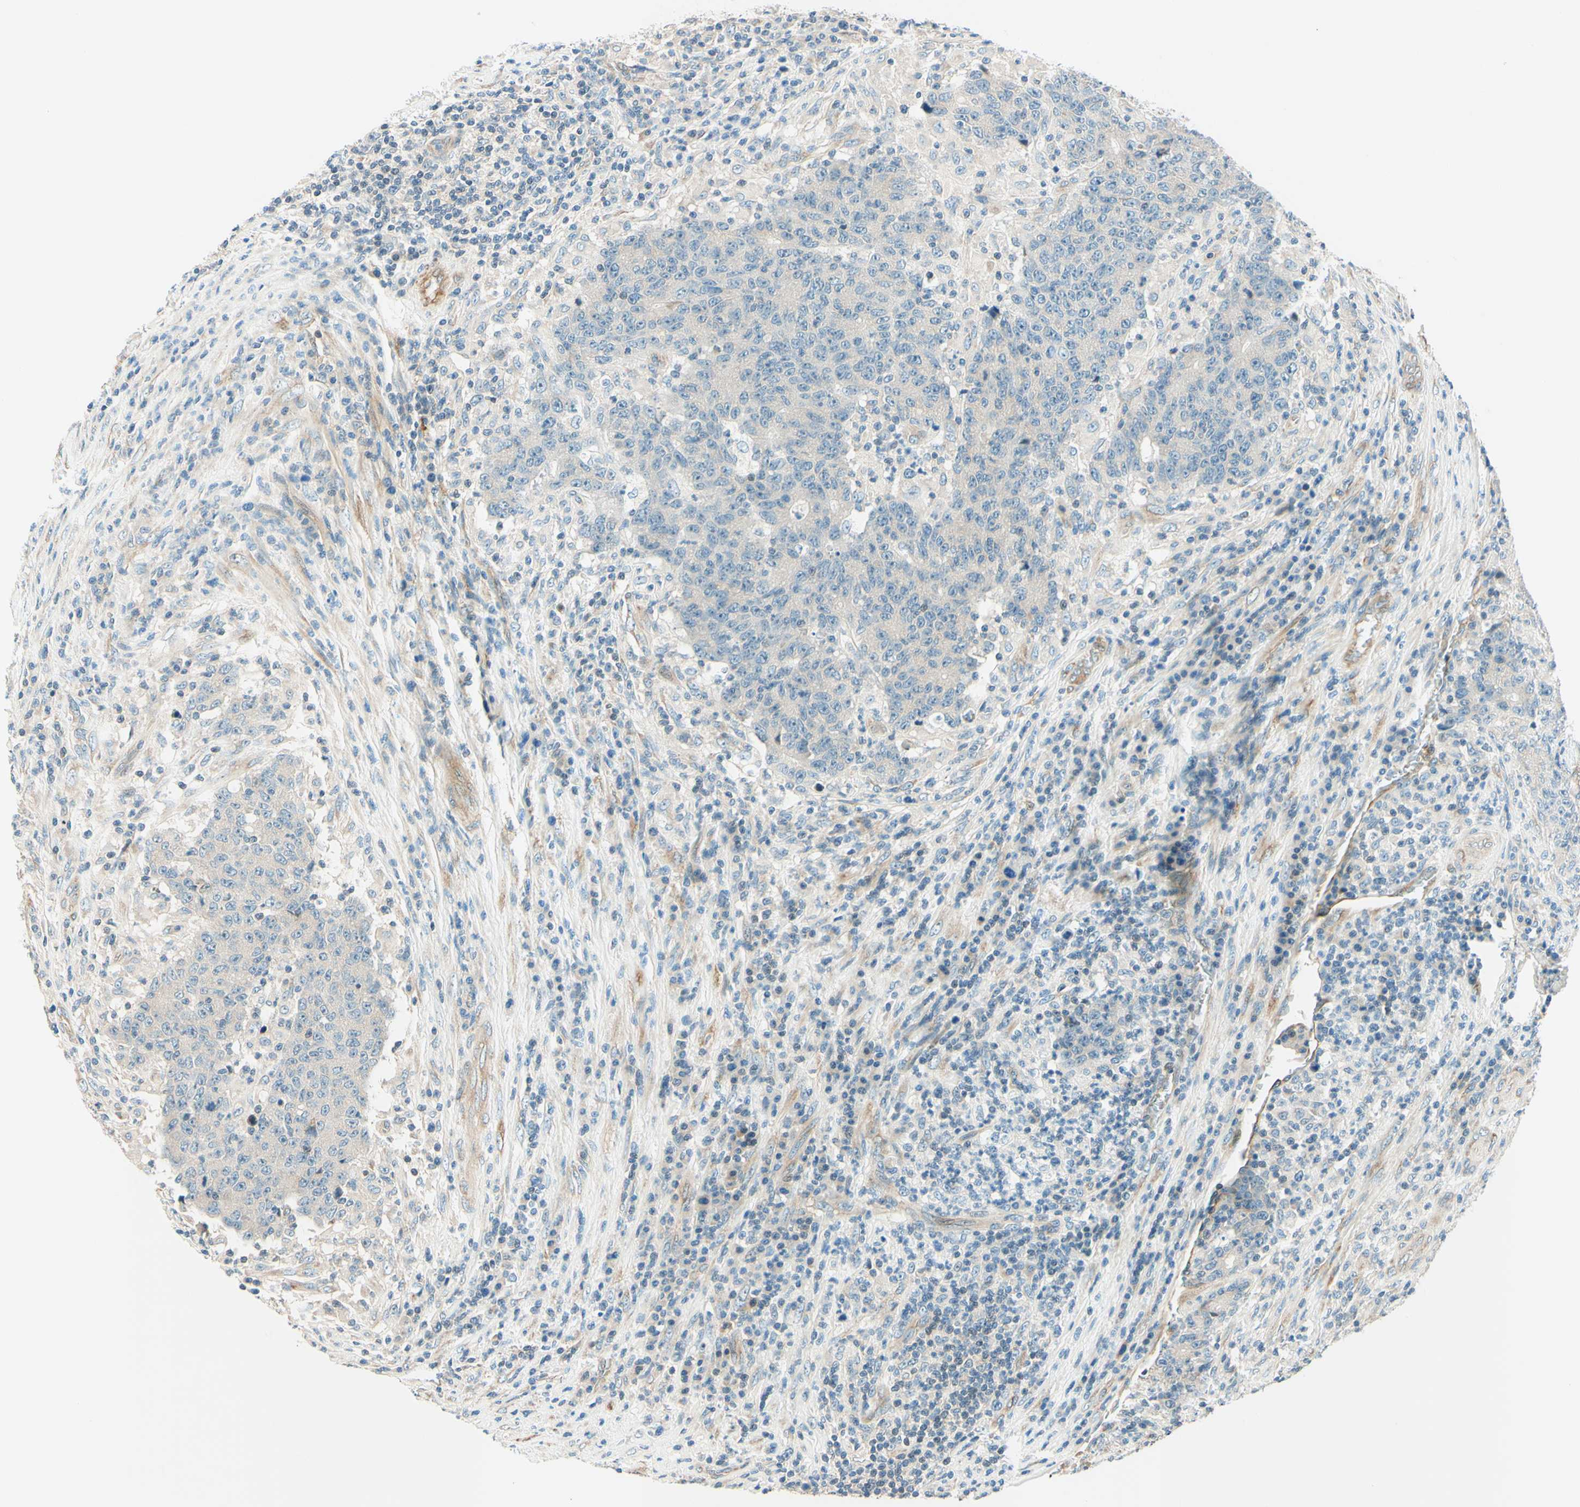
{"staining": {"intensity": "negative", "quantity": "none", "location": "none"}, "tissue": "colorectal cancer", "cell_type": "Tumor cells", "image_type": "cancer", "snomed": [{"axis": "morphology", "description": "Normal tissue, NOS"}, {"axis": "morphology", "description": "Adenocarcinoma, NOS"}, {"axis": "topography", "description": "Colon"}], "caption": "IHC of human colorectal cancer (adenocarcinoma) shows no positivity in tumor cells.", "gene": "TAOK2", "patient": {"sex": "female", "age": 75}}